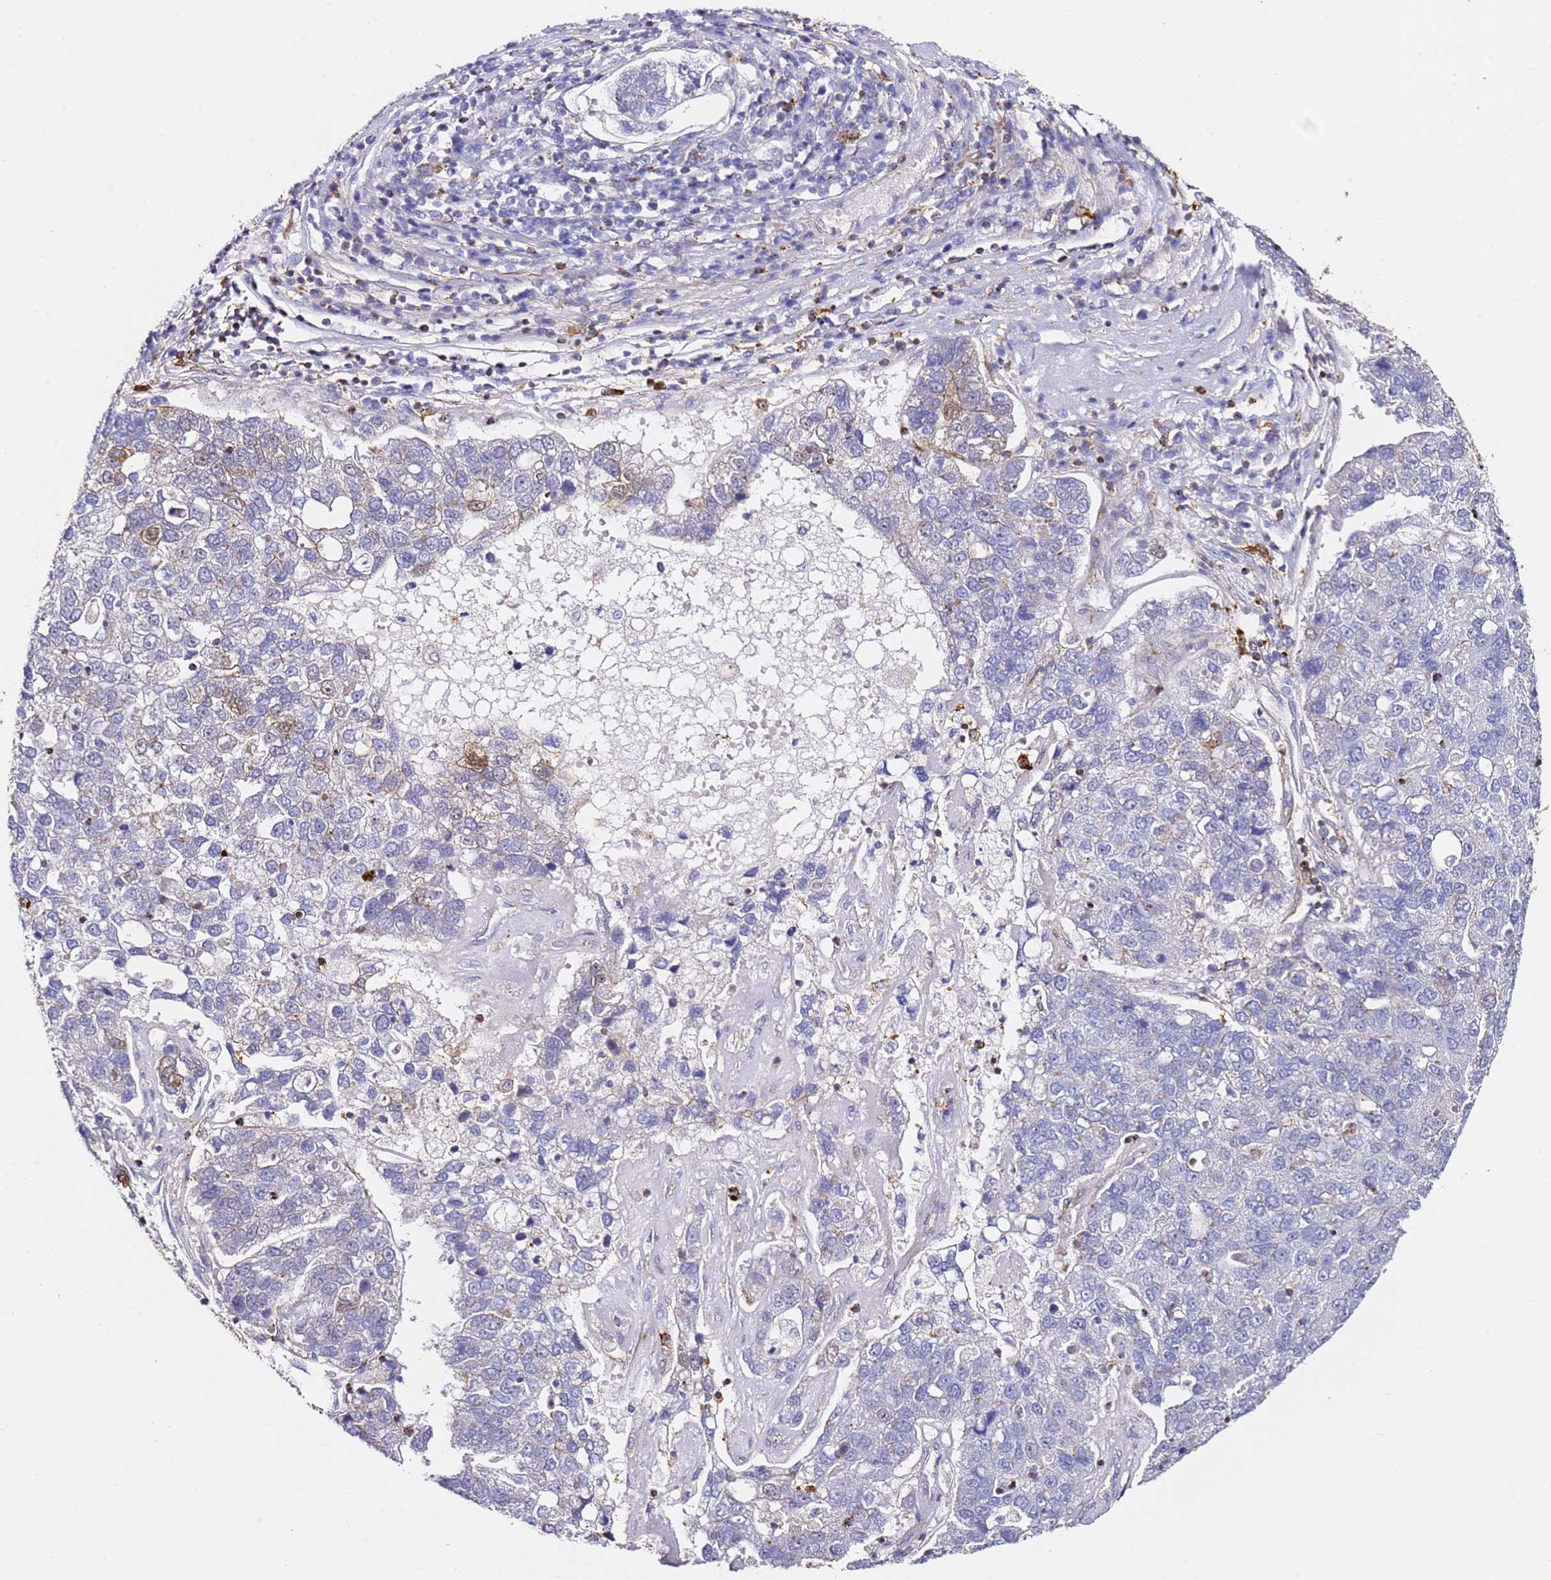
{"staining": {"intensity": "weak", "quantity": "<25%", "location": "cytoplasmic/membranous"}, "tissue": "pancreatic cancer", "cell_type": "Tumor cells", "image_type": "cancer", "snomed": [{"axis": "morphology", "description": "Adenocarcinoma, NOS"}, {"axis": "topography", "description": "Pancreas"}], "caption": "There is no significant staining in tumor cells of pancreatic cancer (adenocarcinoma).", "gene": "ZNF671", "patient": {"sex": "female", "age": 61}}